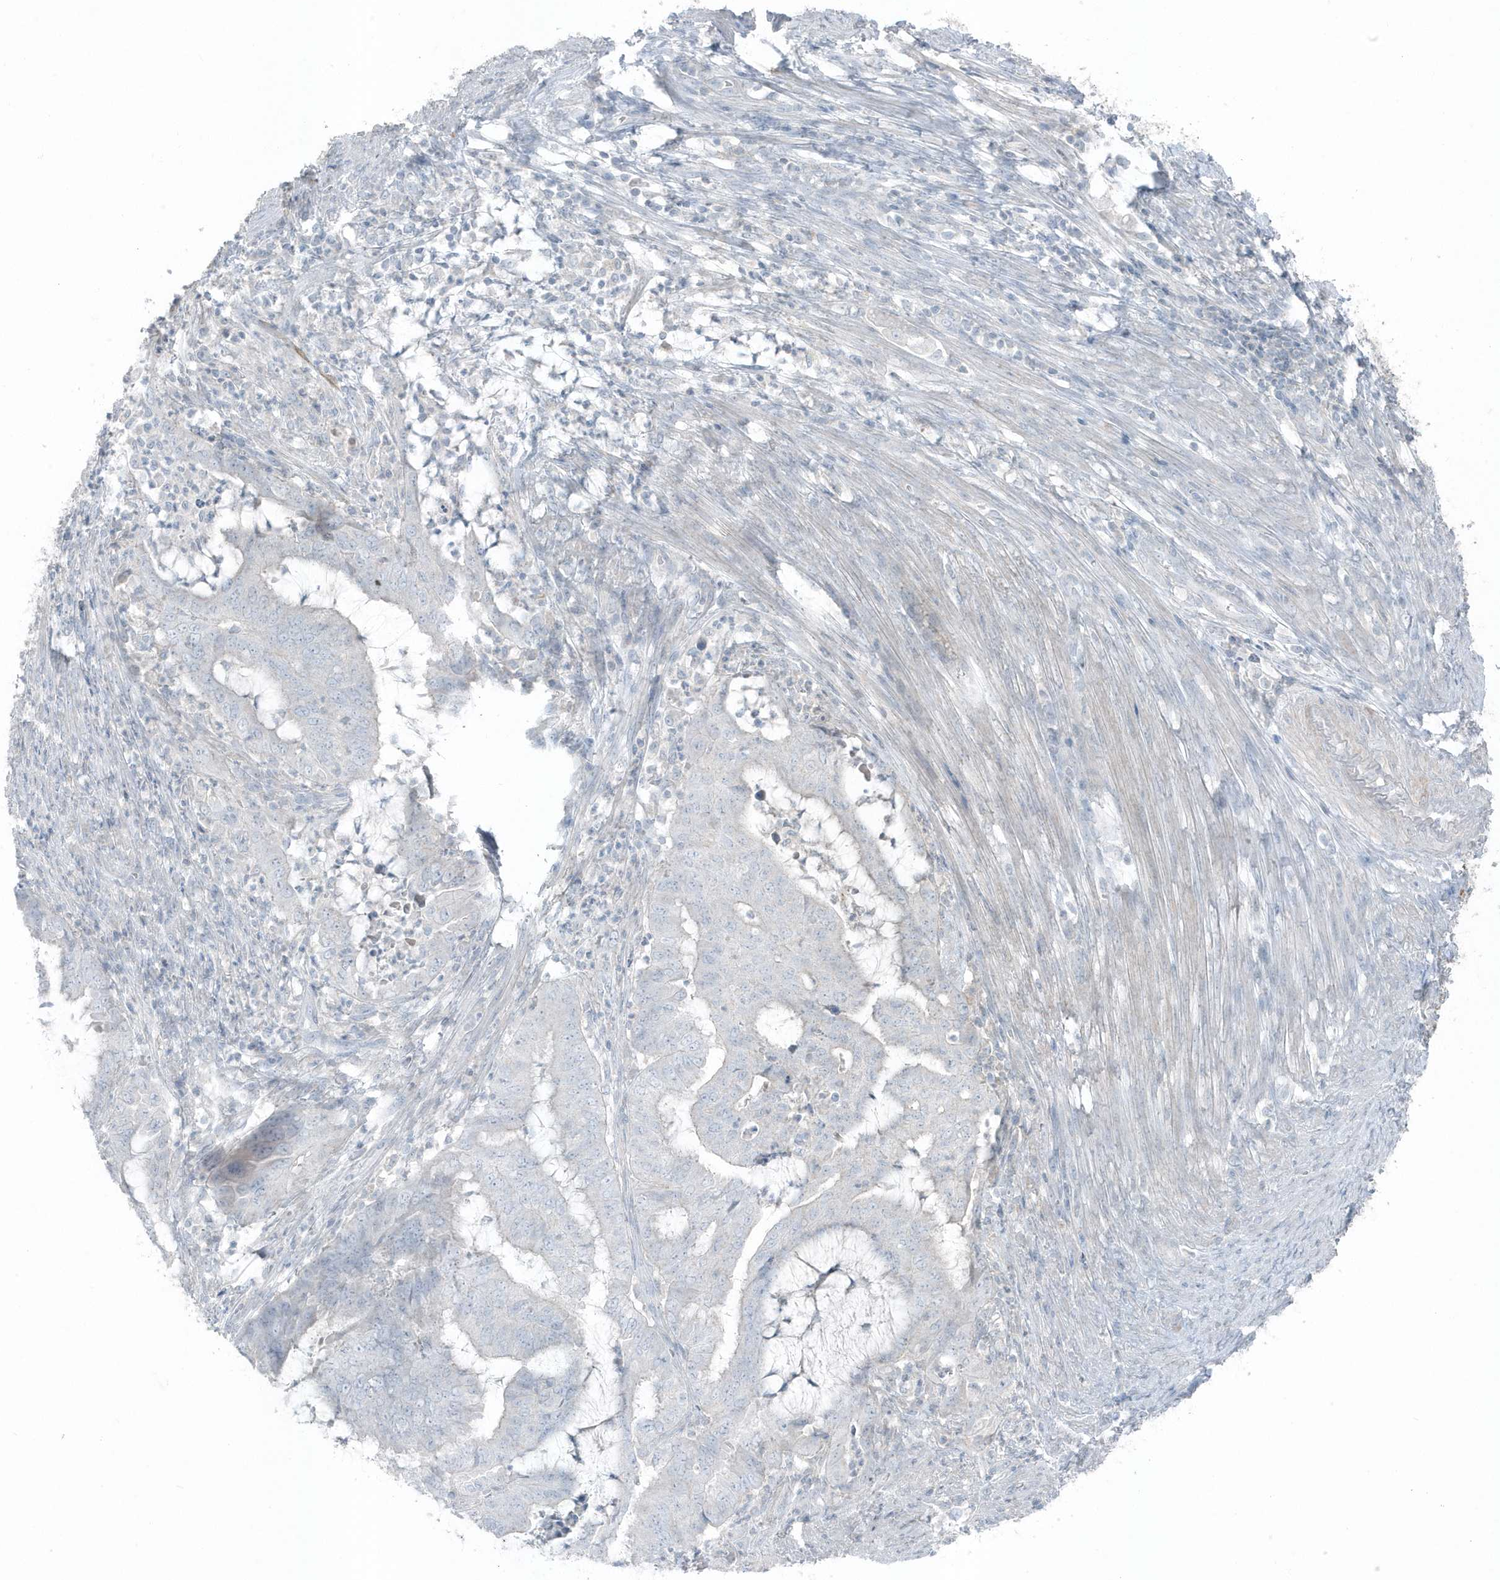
{"staining": {"intensity": "negative", "quantity": "none", "location": "none"}, "tissue": "endometrial cancer", "cell_type": "Tumor cells", "image_type": "cancer", "snomed": [{"axis": "morphology", "description": "Adenocarcinoma, NOS"}, {"axis": "topography", "description": "Endometrium"}], "caption": "An image of human adenocarcinoma (endometrial) is negative for staining in tumor cells.", "gene": "ACTC1", "patient": {"sex": "female", "age": 51}}